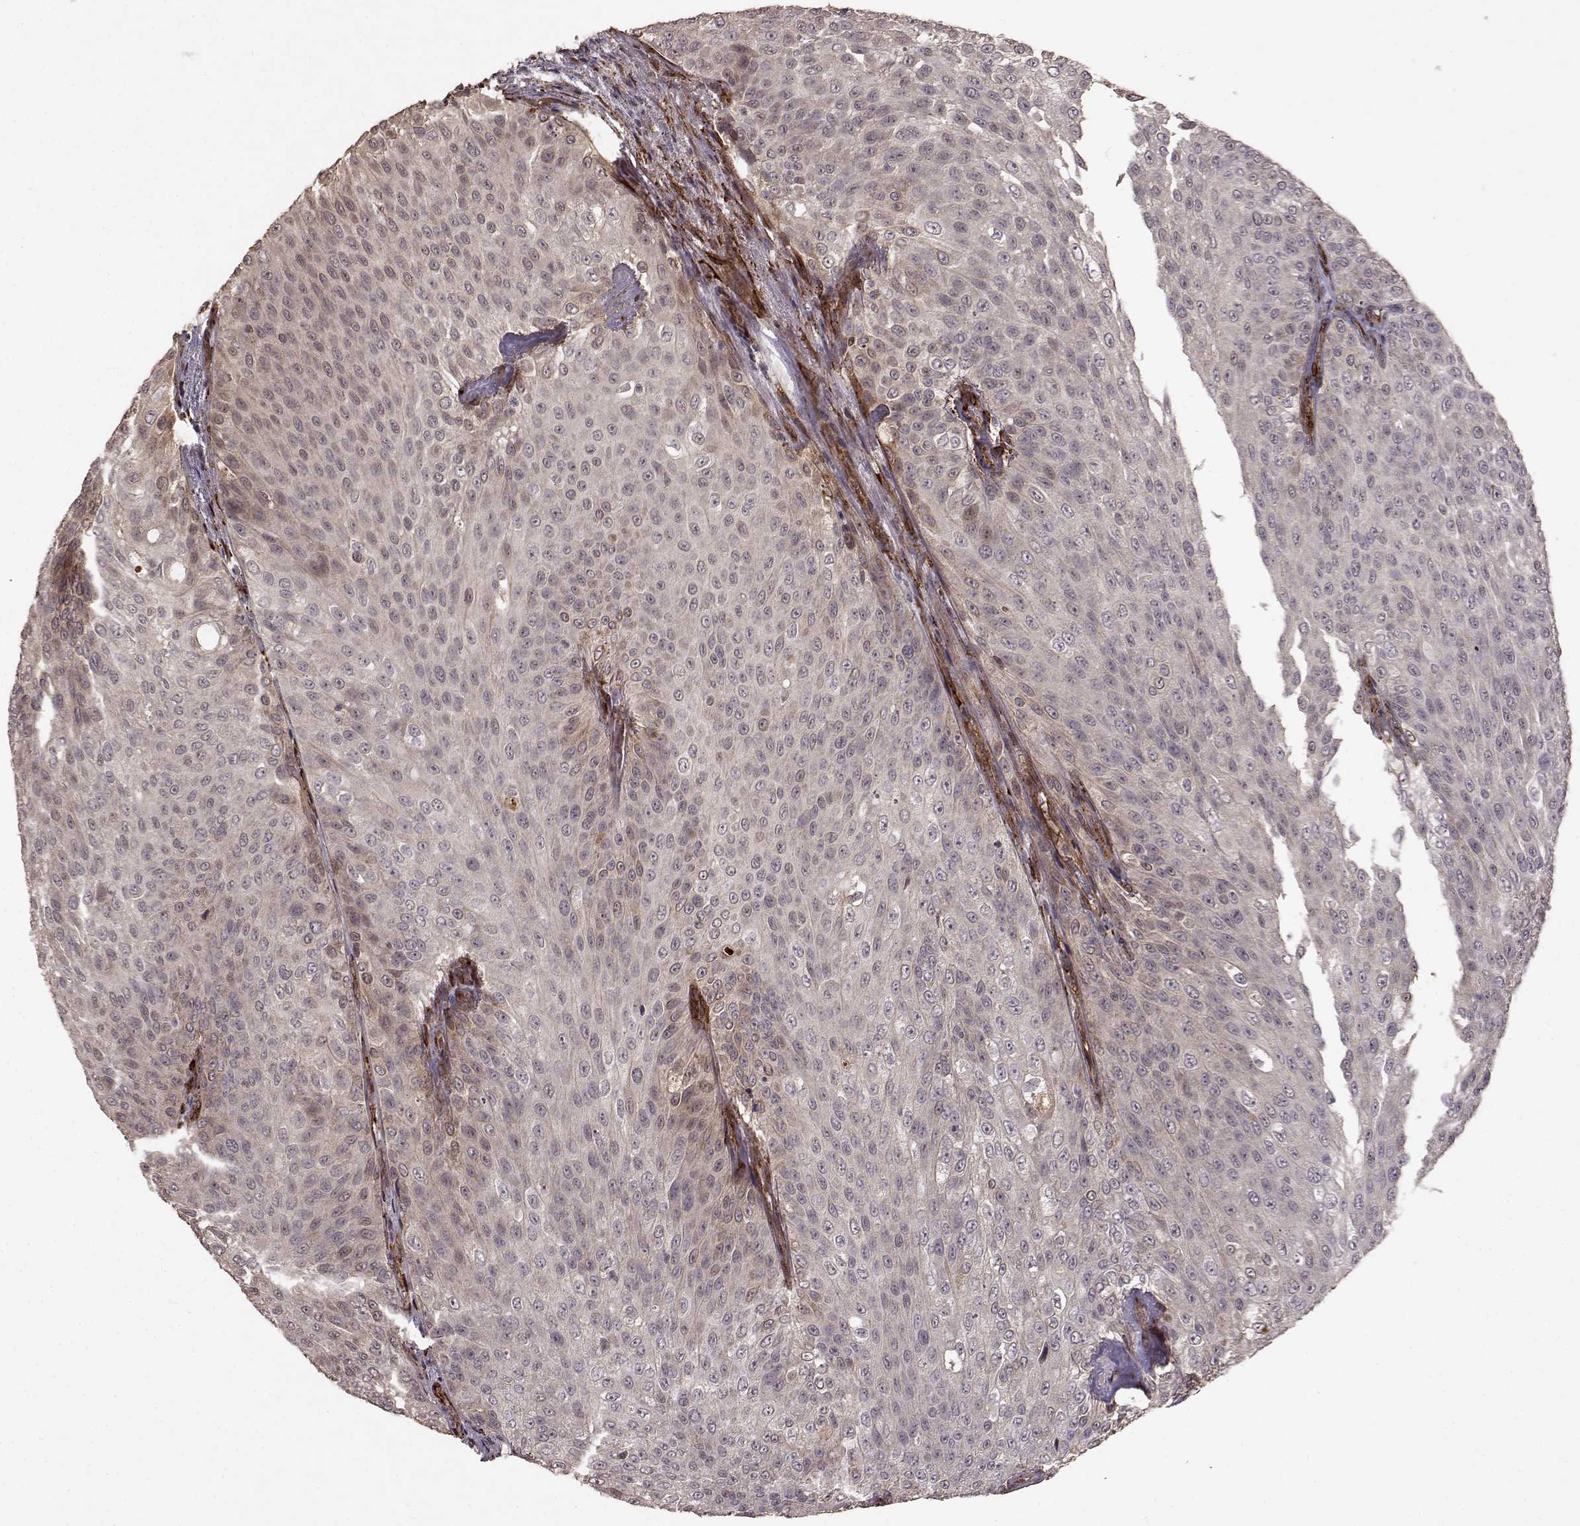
{"staining": {"intensity": "weak", "quantity": "<25%", "location": "cytoplasmic/membranous"}, "tissue": "urothelial cancer", "cell_type": "Tumor cells", "image_type": "cancer", "snomed": [{"axis": "morphology", "description": "Urothelial carcinoma, Low grade"}, {"axis": "topography", "description": "Ureter, NOS"}, {"axis": "topography", "description": "Urinary bladder"}], "caption": "Tumor cells are negative for brown protein staining in low-grade urothelial carcinoma.", "gene": "FSTL1", "patient": {"sex": "male", "age": 78}}